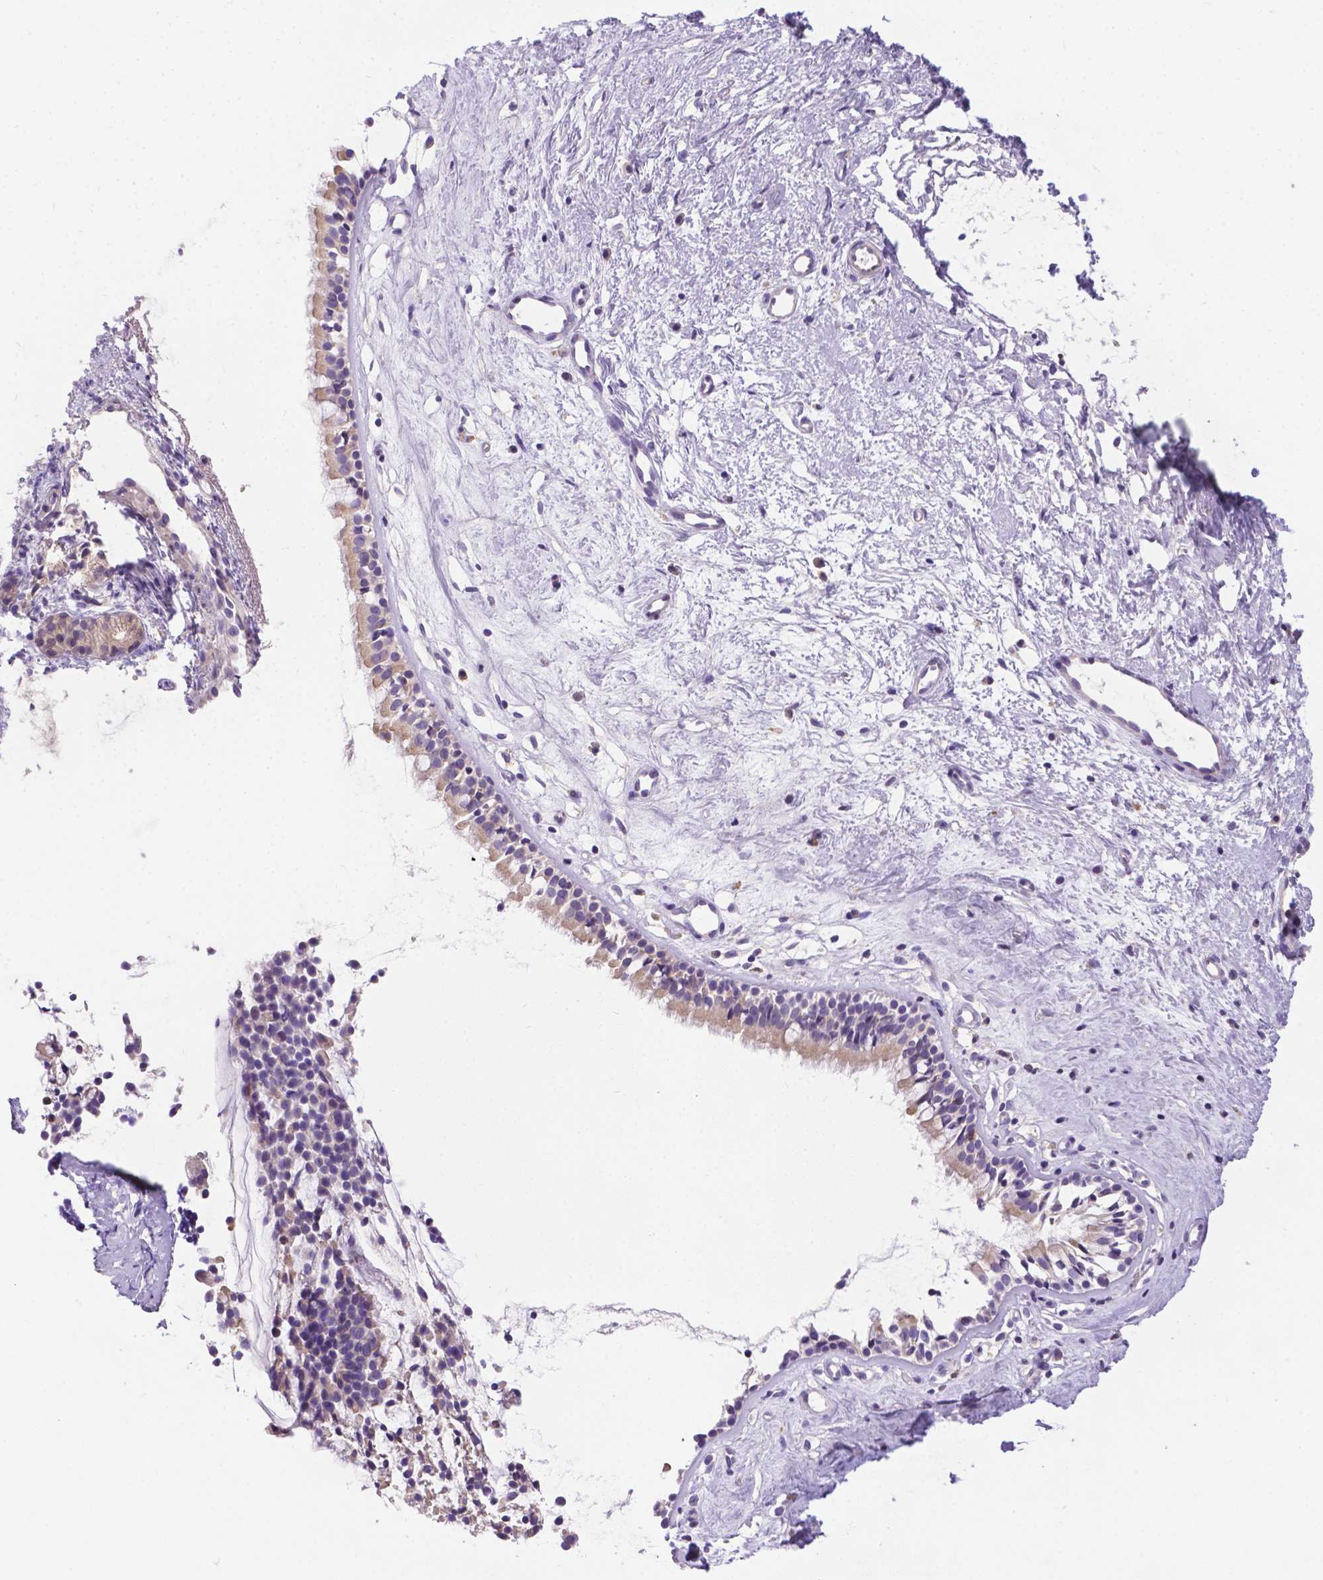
{"staining": {"intensity": "weak", "quantity": "<25%", "location": "cytoplasmic/membranous"}, "tissue": "nasopharynx", "cell_type": "Respiratory epithelial cells", "image_type": "normal", "snomed": [{"axis": "morphology", "description": "Normal tissue, NOS"}, {"axis": "topography", "description": "Nasopharynx"}], "caption": "High magnification brightfield microscopy of unremarkable nasopharynx stained with DAB (brown) and counterstained with hematoxylin (blue): respiratory epithelial cells show no significant staining.", "gene": "TM4SF18", "patient": {"sex": "female", "age": 52}}